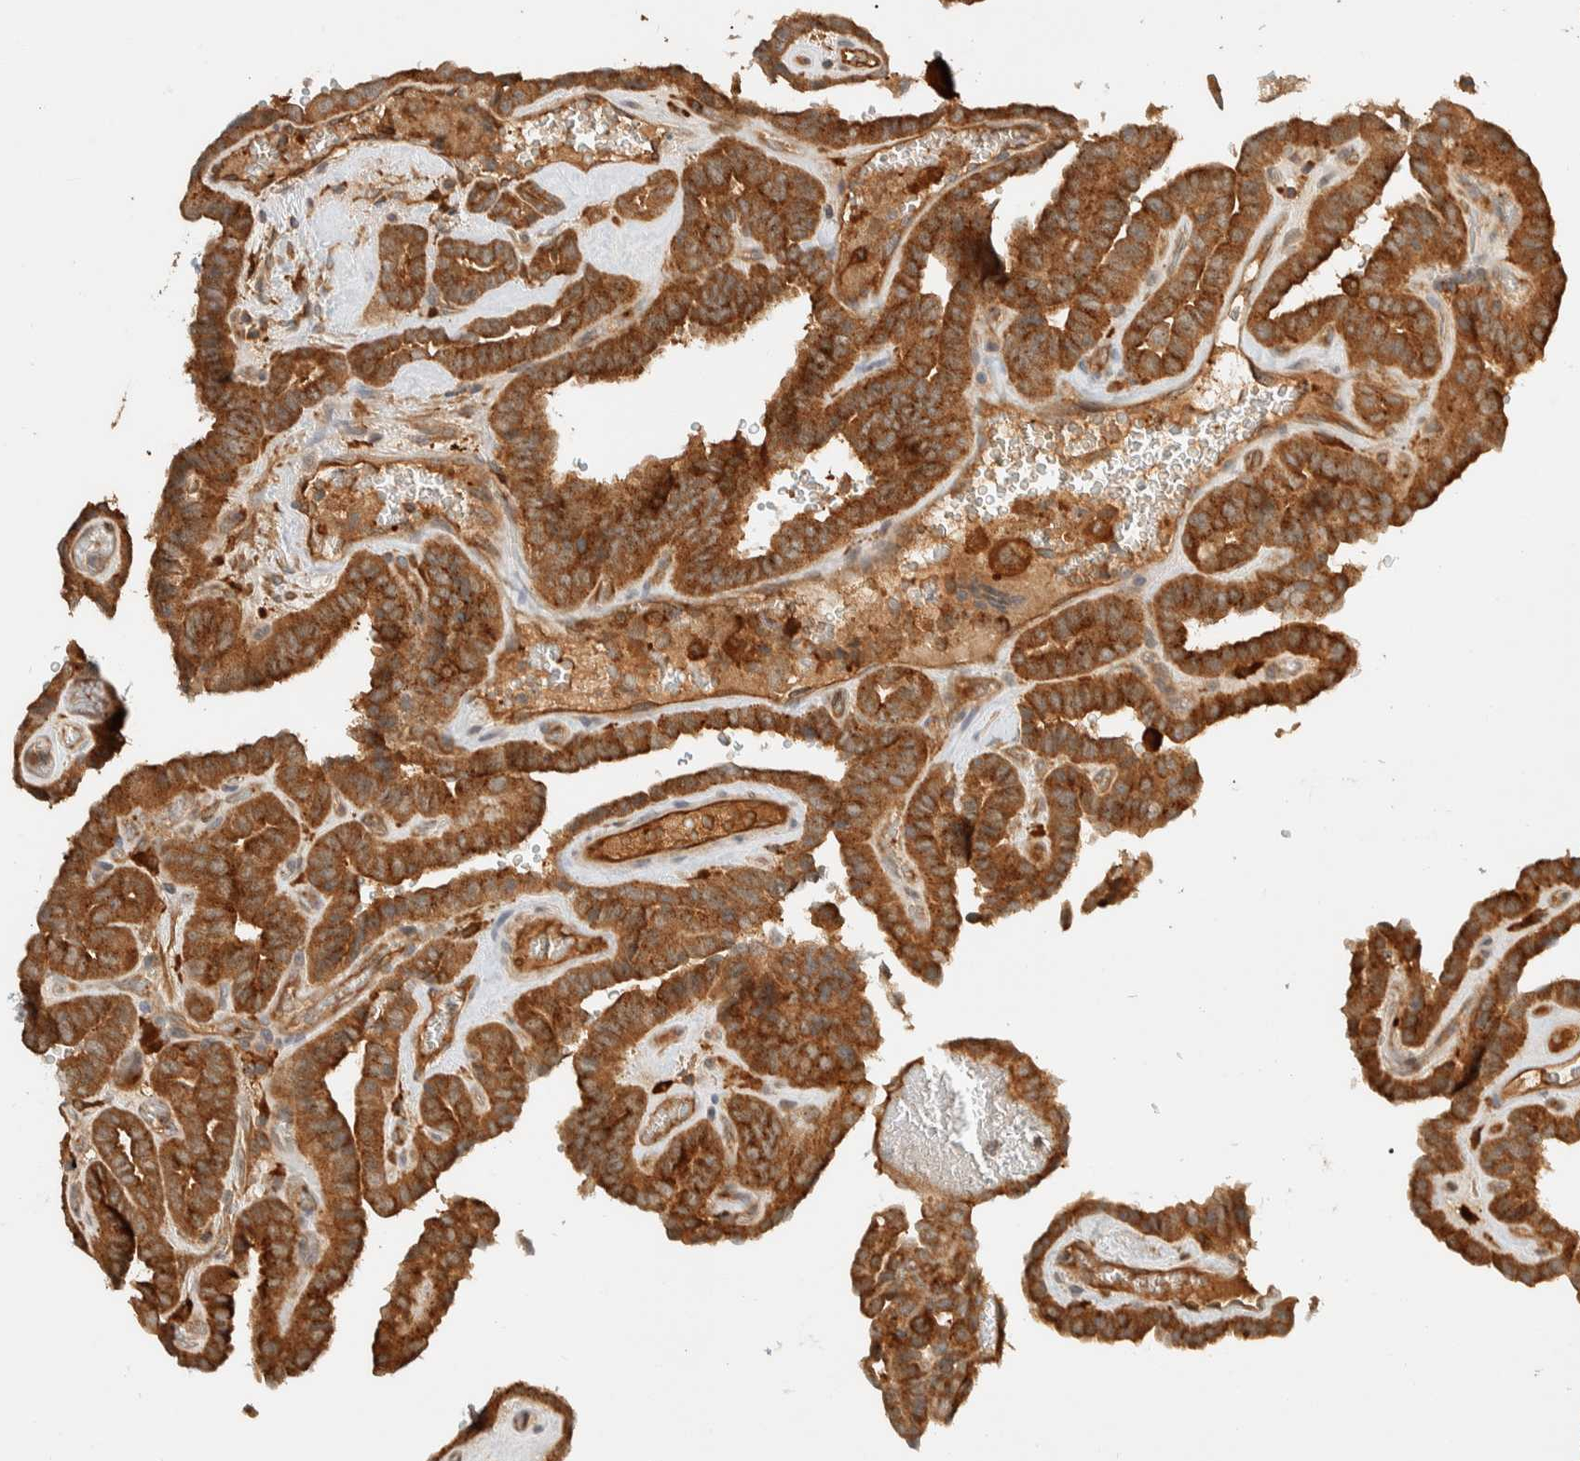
{"staining": {"intensity": "strong", "quantity": ">75%", "location": "cytoplasmic/membranous"}, "tissue": "thyroid cancer", "cell_type": "Tumor cells", "image_type": "cancer", "snomed": [{"axis": "morphology", "description": "Papillary adenocarcinoma, NOS"}, {"axis": "topography", "description": "Thyroid gland"}], "caption": "Thyroid cancer (papillary adenocarcinoma) was stained to show a protein in brown. There is high levels of strong cytoplasmic/membranous positivity in approximately >75% of tumor cells. Nuclei are stained in blue.", "gene": "TMEM192", "patient": {"sex": "male", "age": 77}}